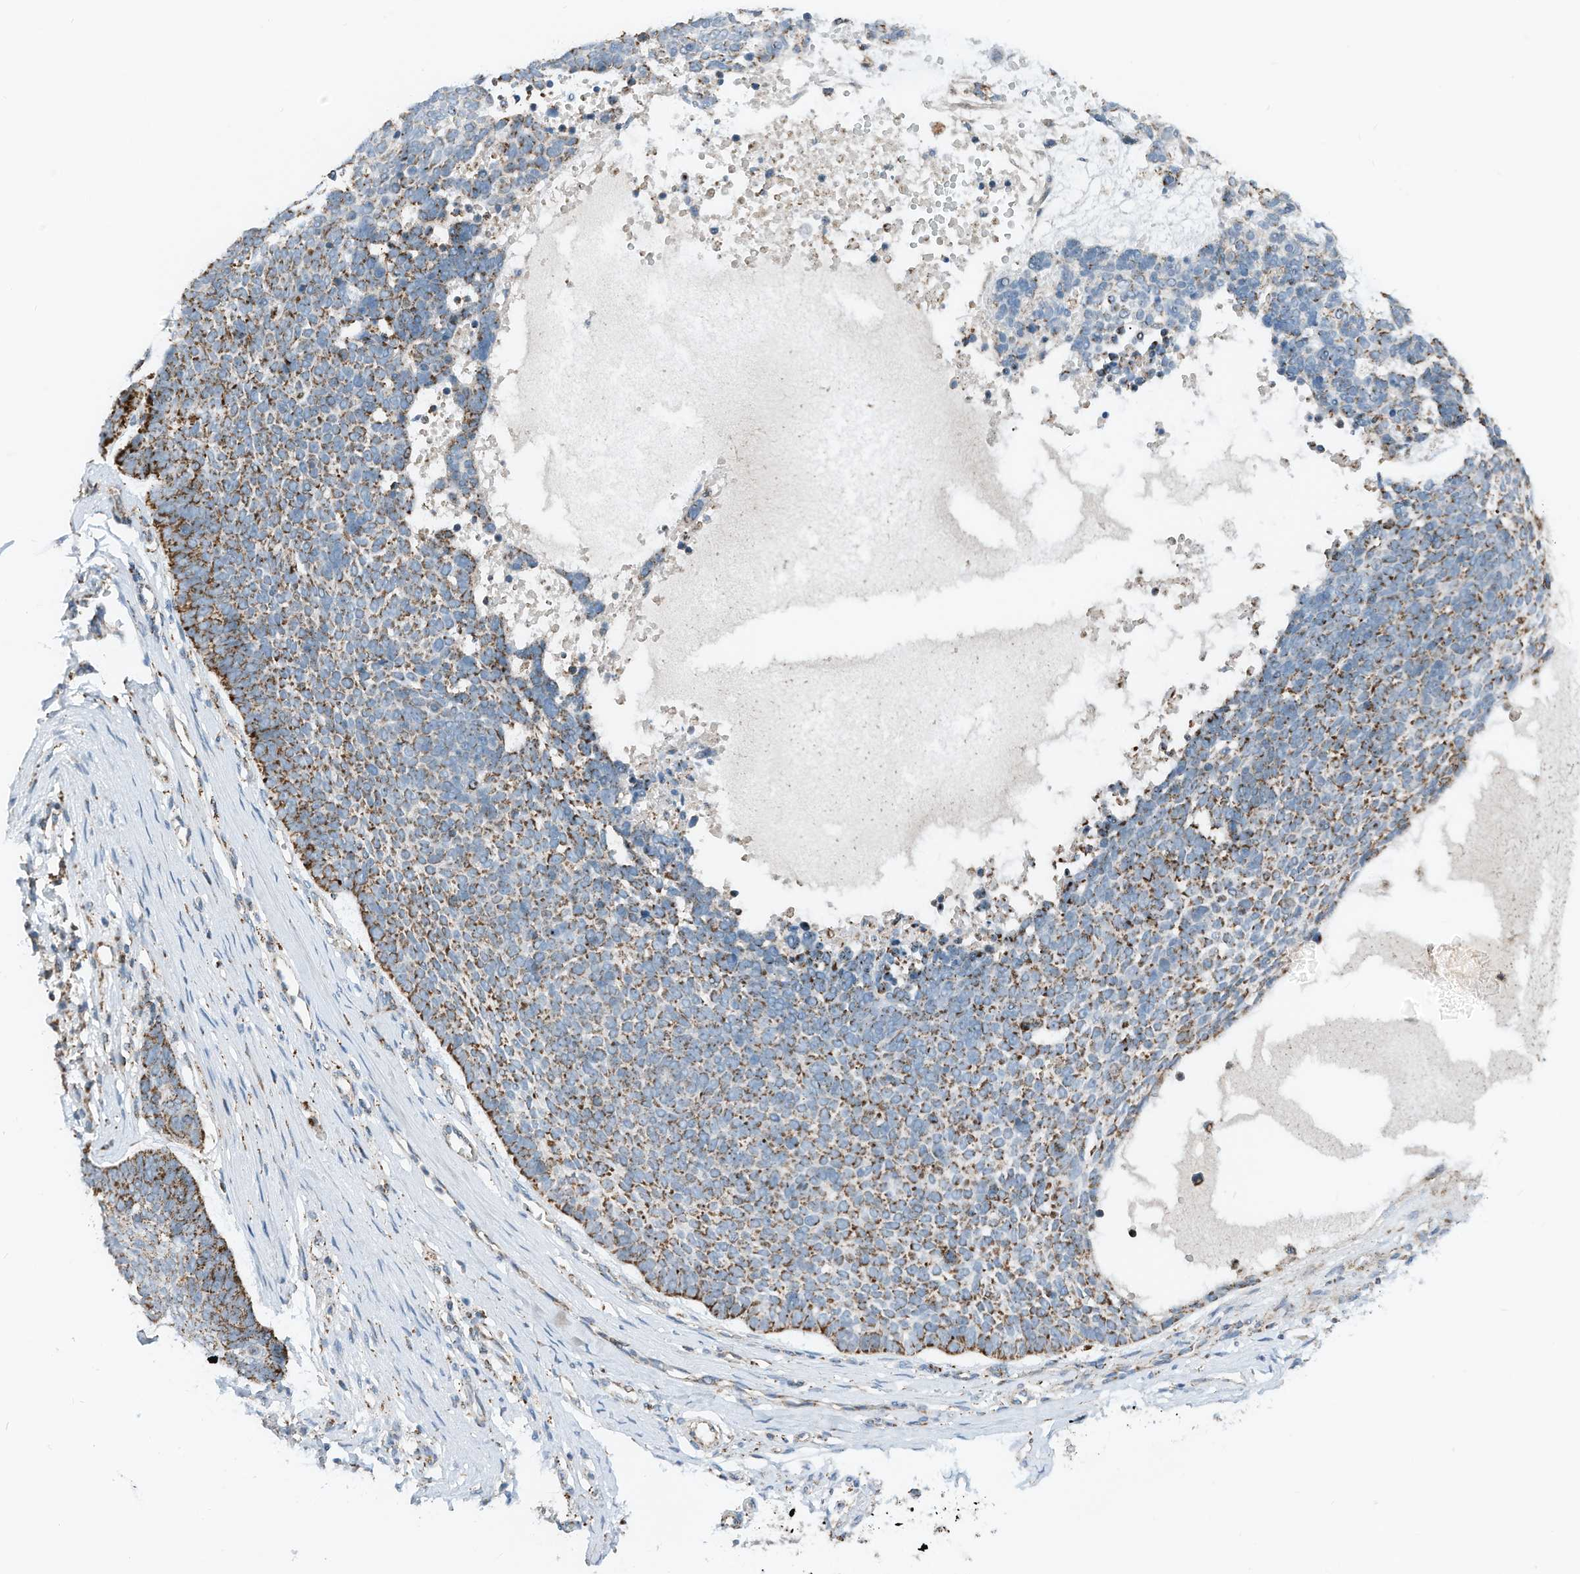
{"staining": {"intensity": "strong", "quantity": "25%-75%", "location": "cytoplasmic/membranous"}, "tissue": "skin cancer", "cell_type": "Tumor cells", "image_type": "cancer", "snomed": [{"axis": "morphology", "description": "Basal cell carcinoma"}, {"axis": "topography", "description": "Skin"}], "caption": "There is high levels of strong cytoplasmic/membranous staining in tumor cells of basal cell carcinoma (skin), as demonstrated by immunohistochemical staining (brown color).", "gene": "RMND1", "patient": {"sex": "female", "age": 81}}